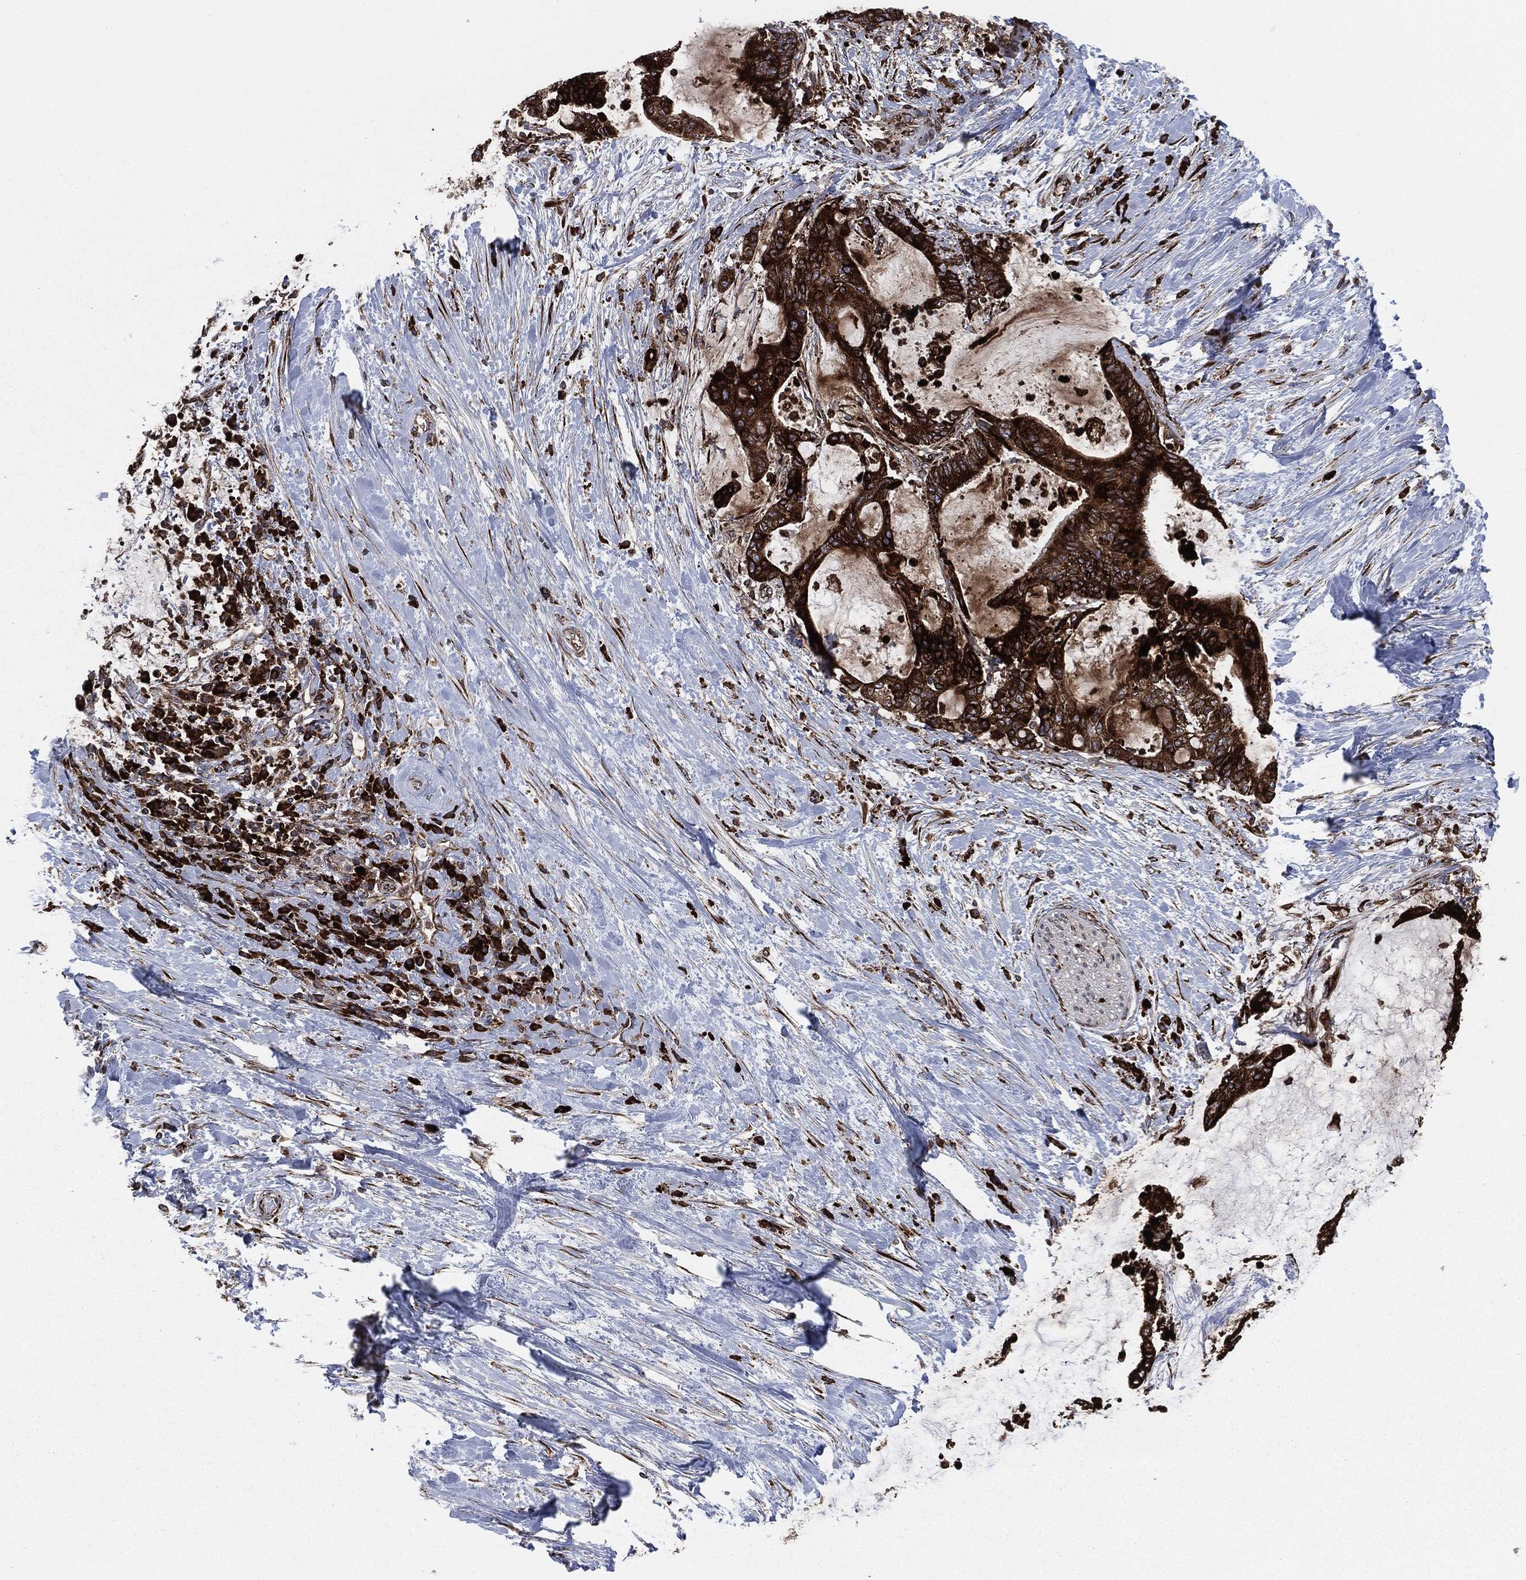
{"staining": {"intensity": "strong", "quantity": ">75%", "location": "cytoplasmic/membranous"}, "tissue": "liver cancer", "cell_type": "Tumor cells", "image_type": "cancer", "snomed": [{"axis": "morphology", "description": "Cholangiocarcinoma"}, {"axis": "topography", "description": "Liver"}], "caption": "IHC histopathology image of liver cancer (cholangiocarcinoma) stained for a protein (brown), which shows high levels of strong cytoplasmic/membranous expression in approximately >75% of tumor cells.", "gene": "CALR", "patient": {"sex": "female", "age": 73}}